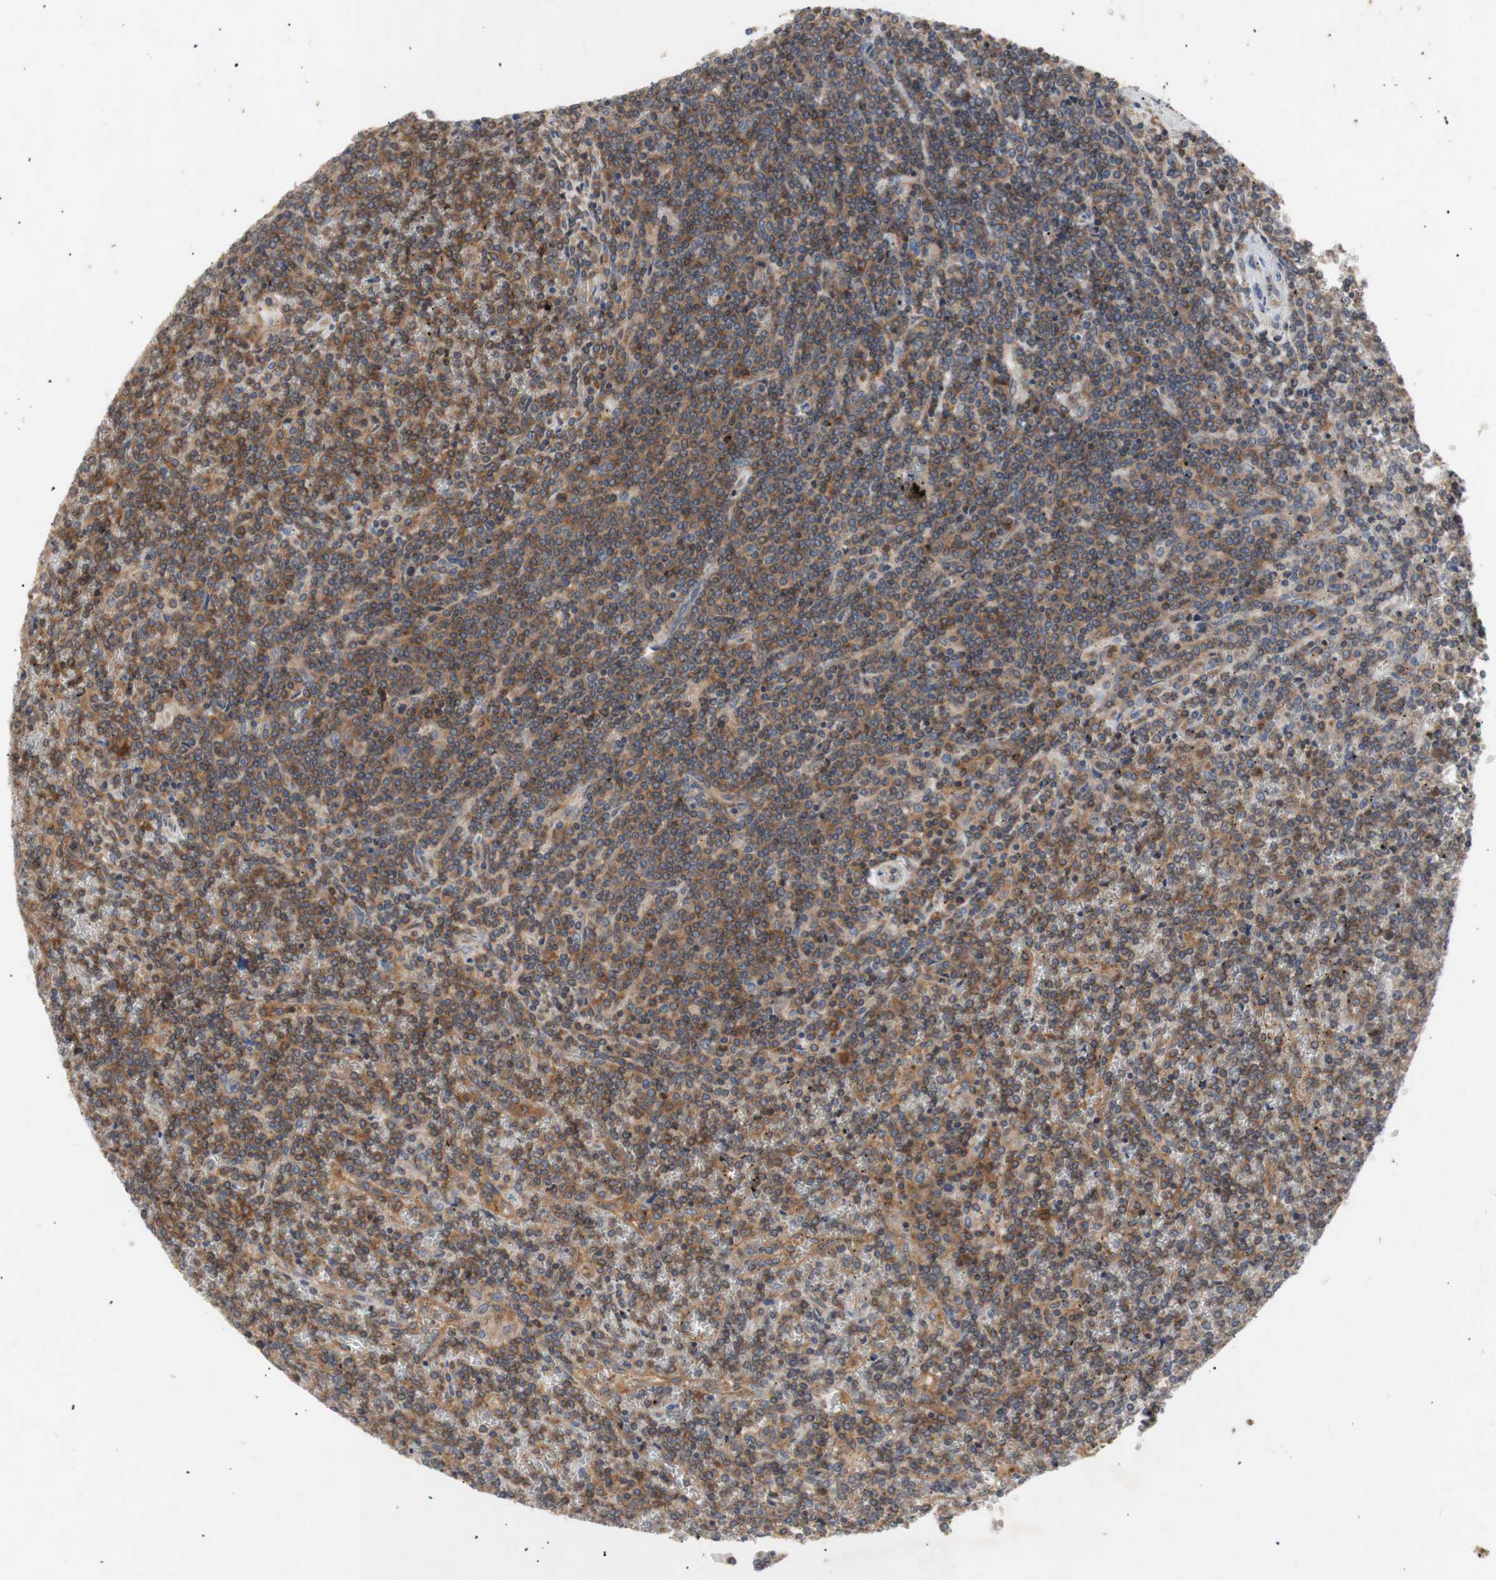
{"staining": {"intensity": "weak", "quantity": ">75%", "location": "cytoplasmic/membranous"}, "tissue": "lymphoma", "cell_type": "Tumor cells", "image_type": "cancer", "snomed": [{"axis": "morphology", "description": "Malignant lymphoma, non-Hodgkin's type, Low grade"}, {"axis": "topography", "description": "Spleen"}], "caption": "Immunohistochemistry micrograph of neoplastic tissue: human lymphoma stained using IHC shows low levels of weak protein expression localized specifically in the cytoplasmic/membranous of tumor cells, appearing as a cytoplasmic/membranous brown color.", "gene": "IKBKG", "patient": {"sex": "female", "age": 19}}